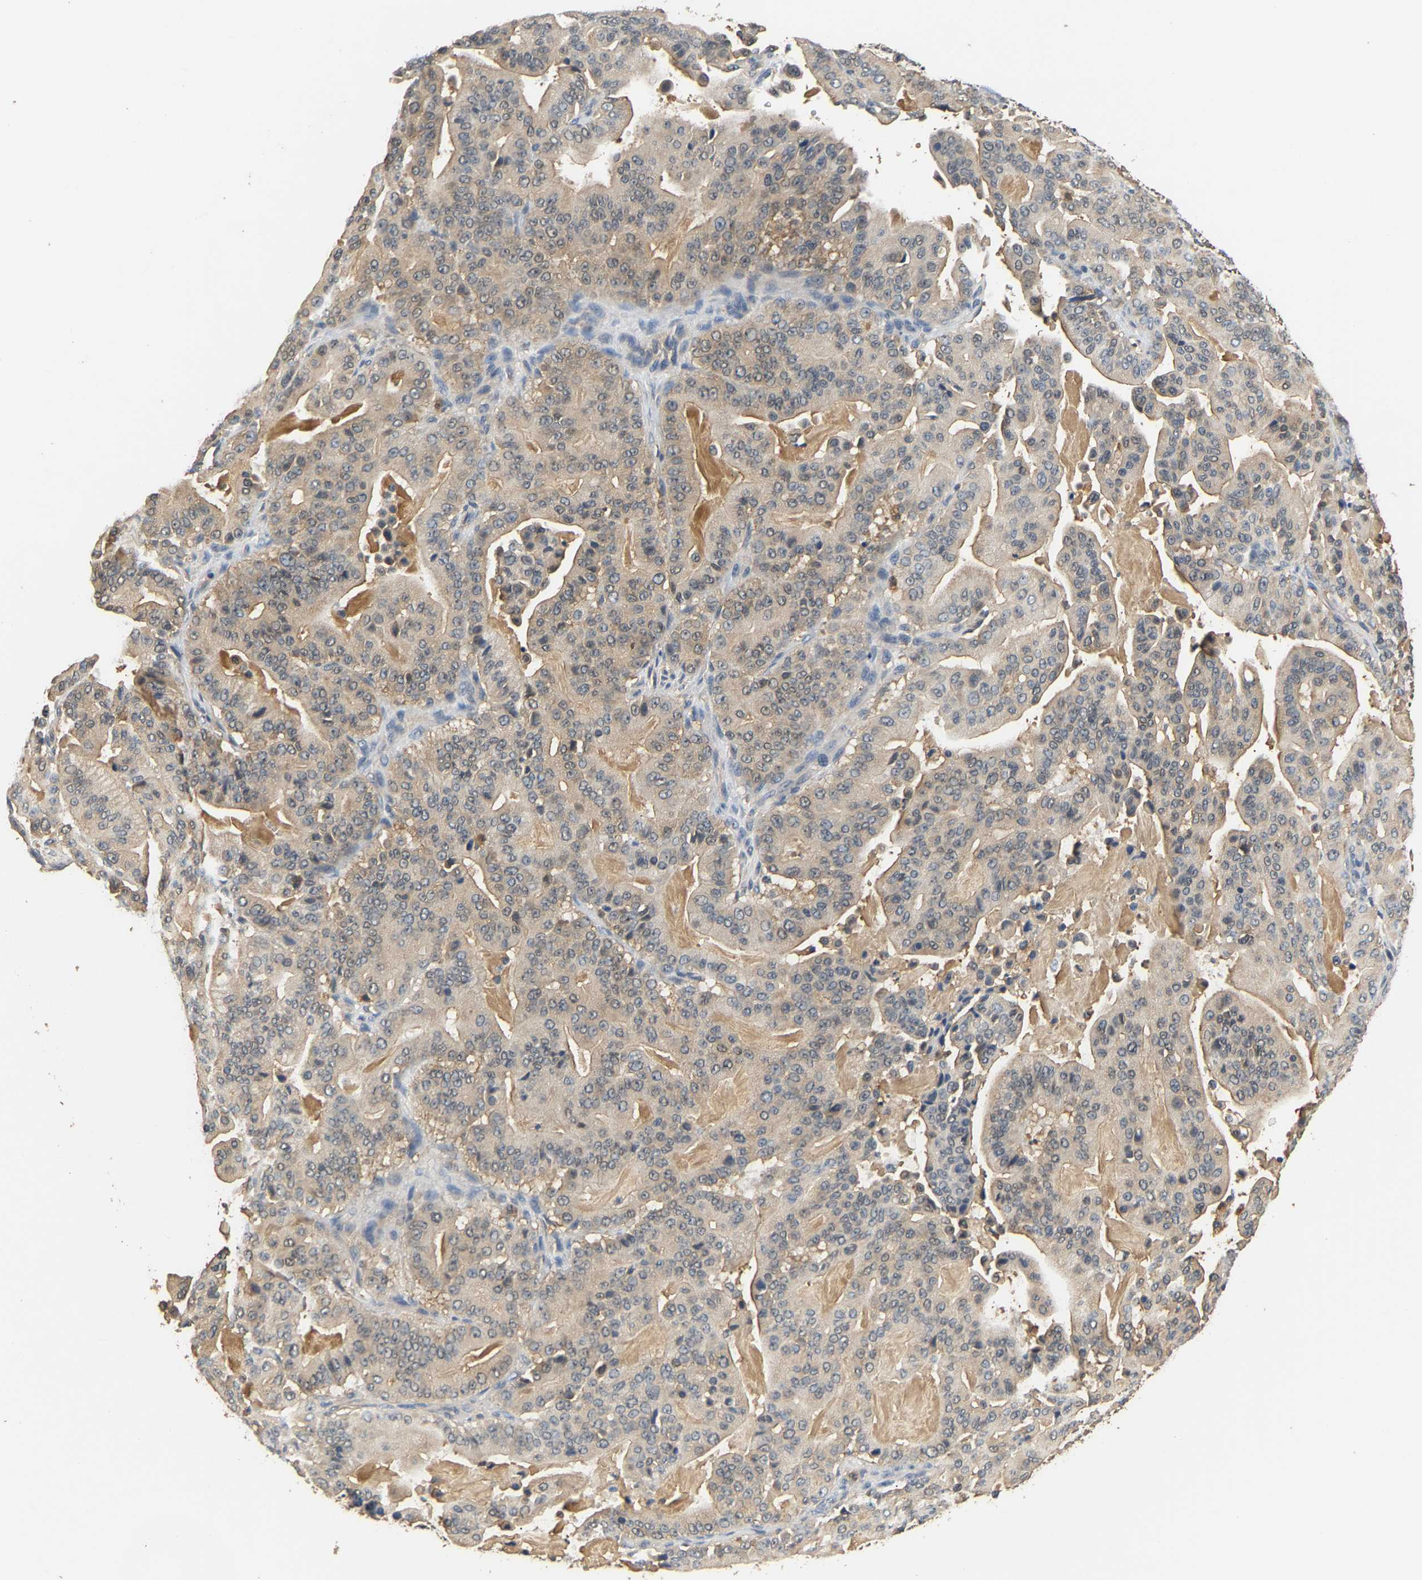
{"staining": {"intensity": "weak", "quantity": ">75%", "location": "cytoplasmic/membranous"}, "tissue": "pancreatic cancer", "cell_type": "Tumor cells", "image_type": "cancer", "snomed": [{"axis": "morphology", "description": "Adenocarcinoma, NOS"}, {"axis": "topography", "description": "Pancreas"}], "caption": "Pancreatic cancer (adenocarcinoma) stained with immunohistochemistry (IHC) exhibits weak cytoplasmic/membranous expression in approximately >75% of tumor cells.", "gene": "GPI", "patient": {"sex": "female", "age": 73}}